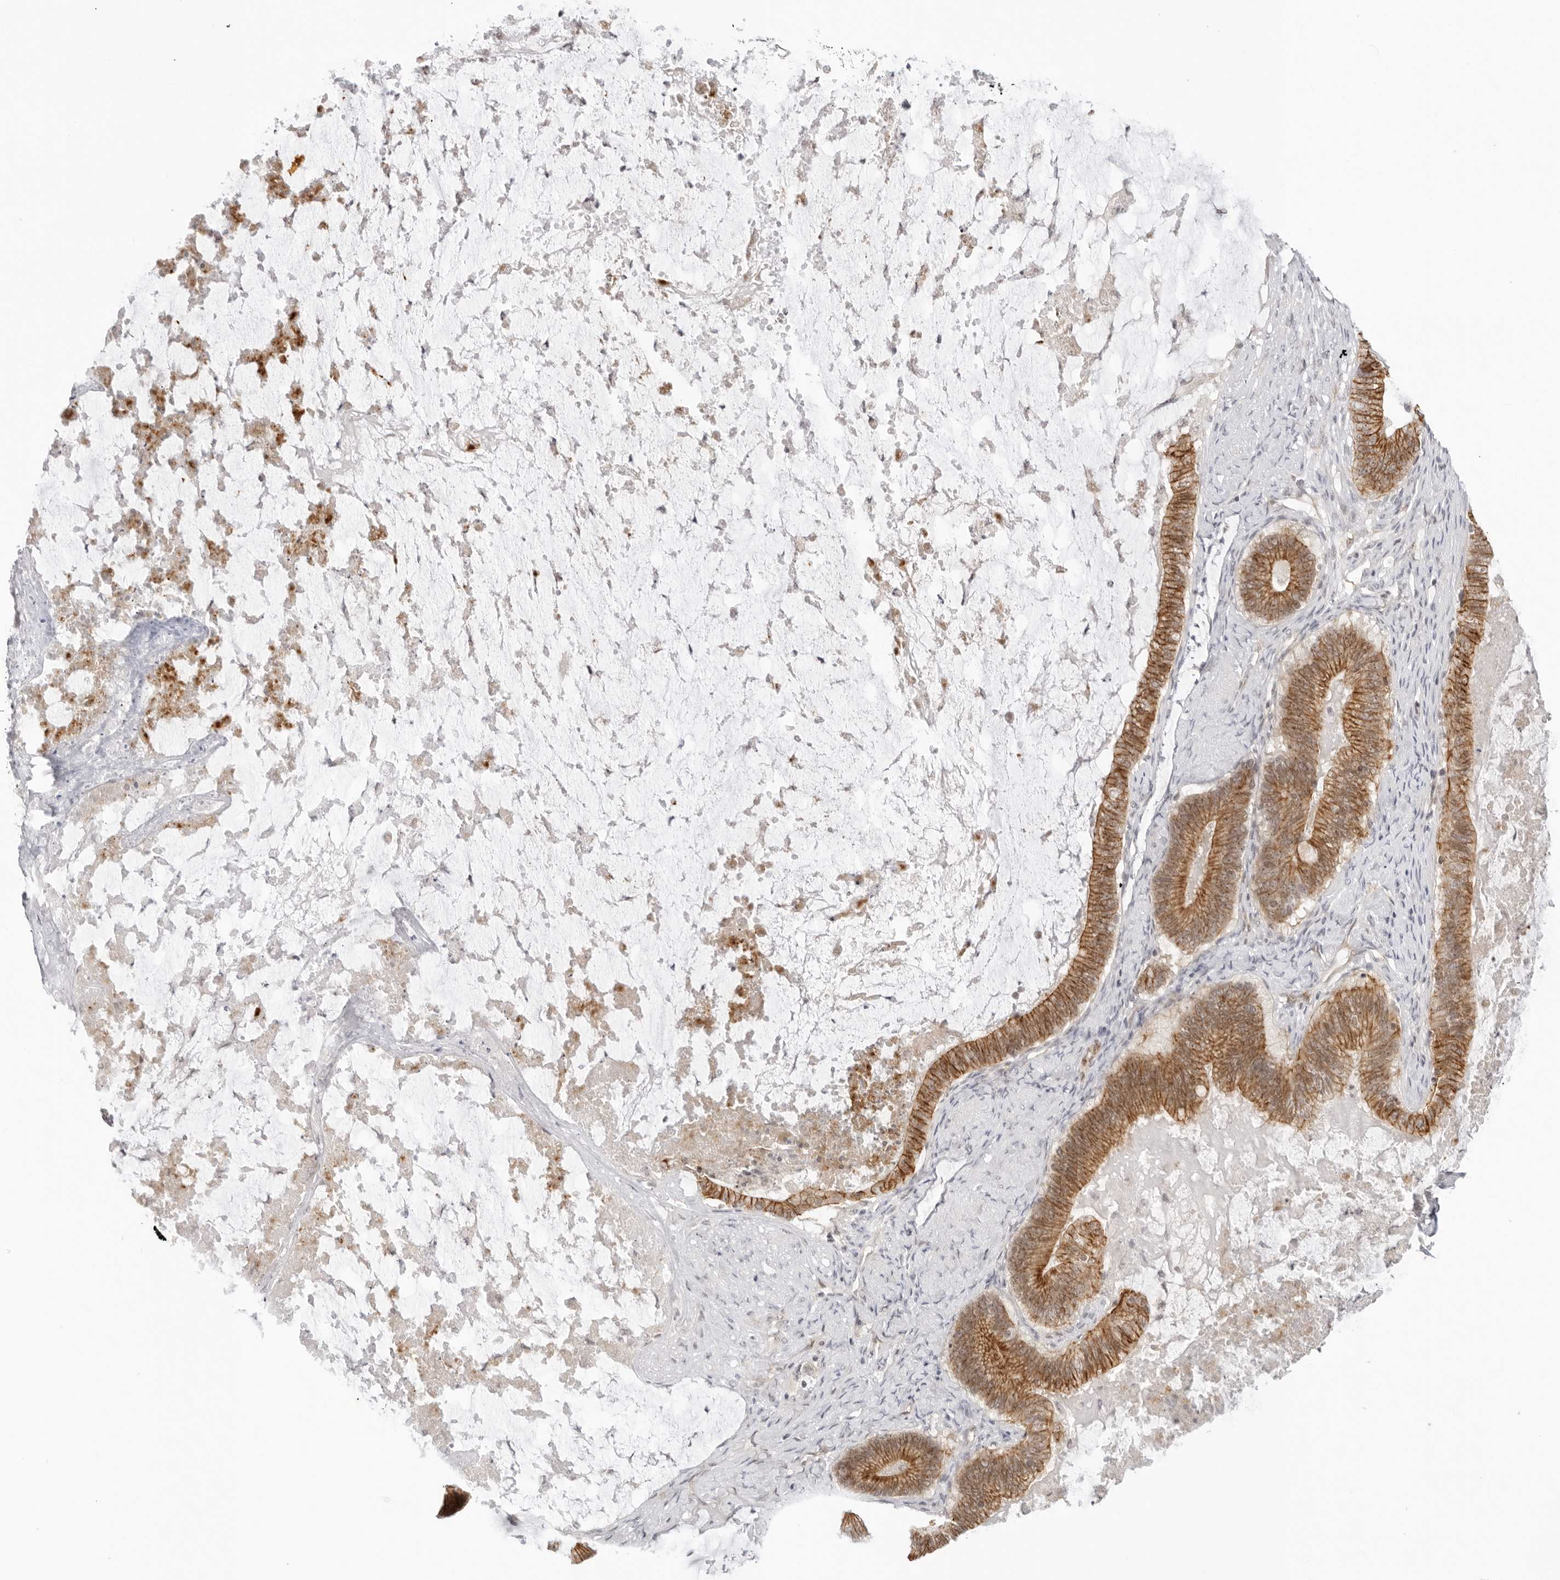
{"staining": {"intensity": "strong", "quantity": ">75%", "location": "cytoplasmic/membranous"}, "tissue": "ovarian cancer", "cell_type": "Tumor cells", "image_type": "cancer", "snomed": [{"axis": "morphology", "description": "Cystadenocarcinoma, mucinous, NOS"}, {"axis": "topography", "description": "Ovary"}], "caption": "Immunohistochemistry photomicrograph of neoplastic tissue: ovarian cancer stained using immunohistochemistry (IHC) demonstrates high levels of strong protein expression localized specifically in the cytoplasmic/membranous of tumor cells, appearing as a cytoplasmic/membranous brown color.", "gene": "TRAPPC3", "patient": {"sex": "female", "age": 61}}